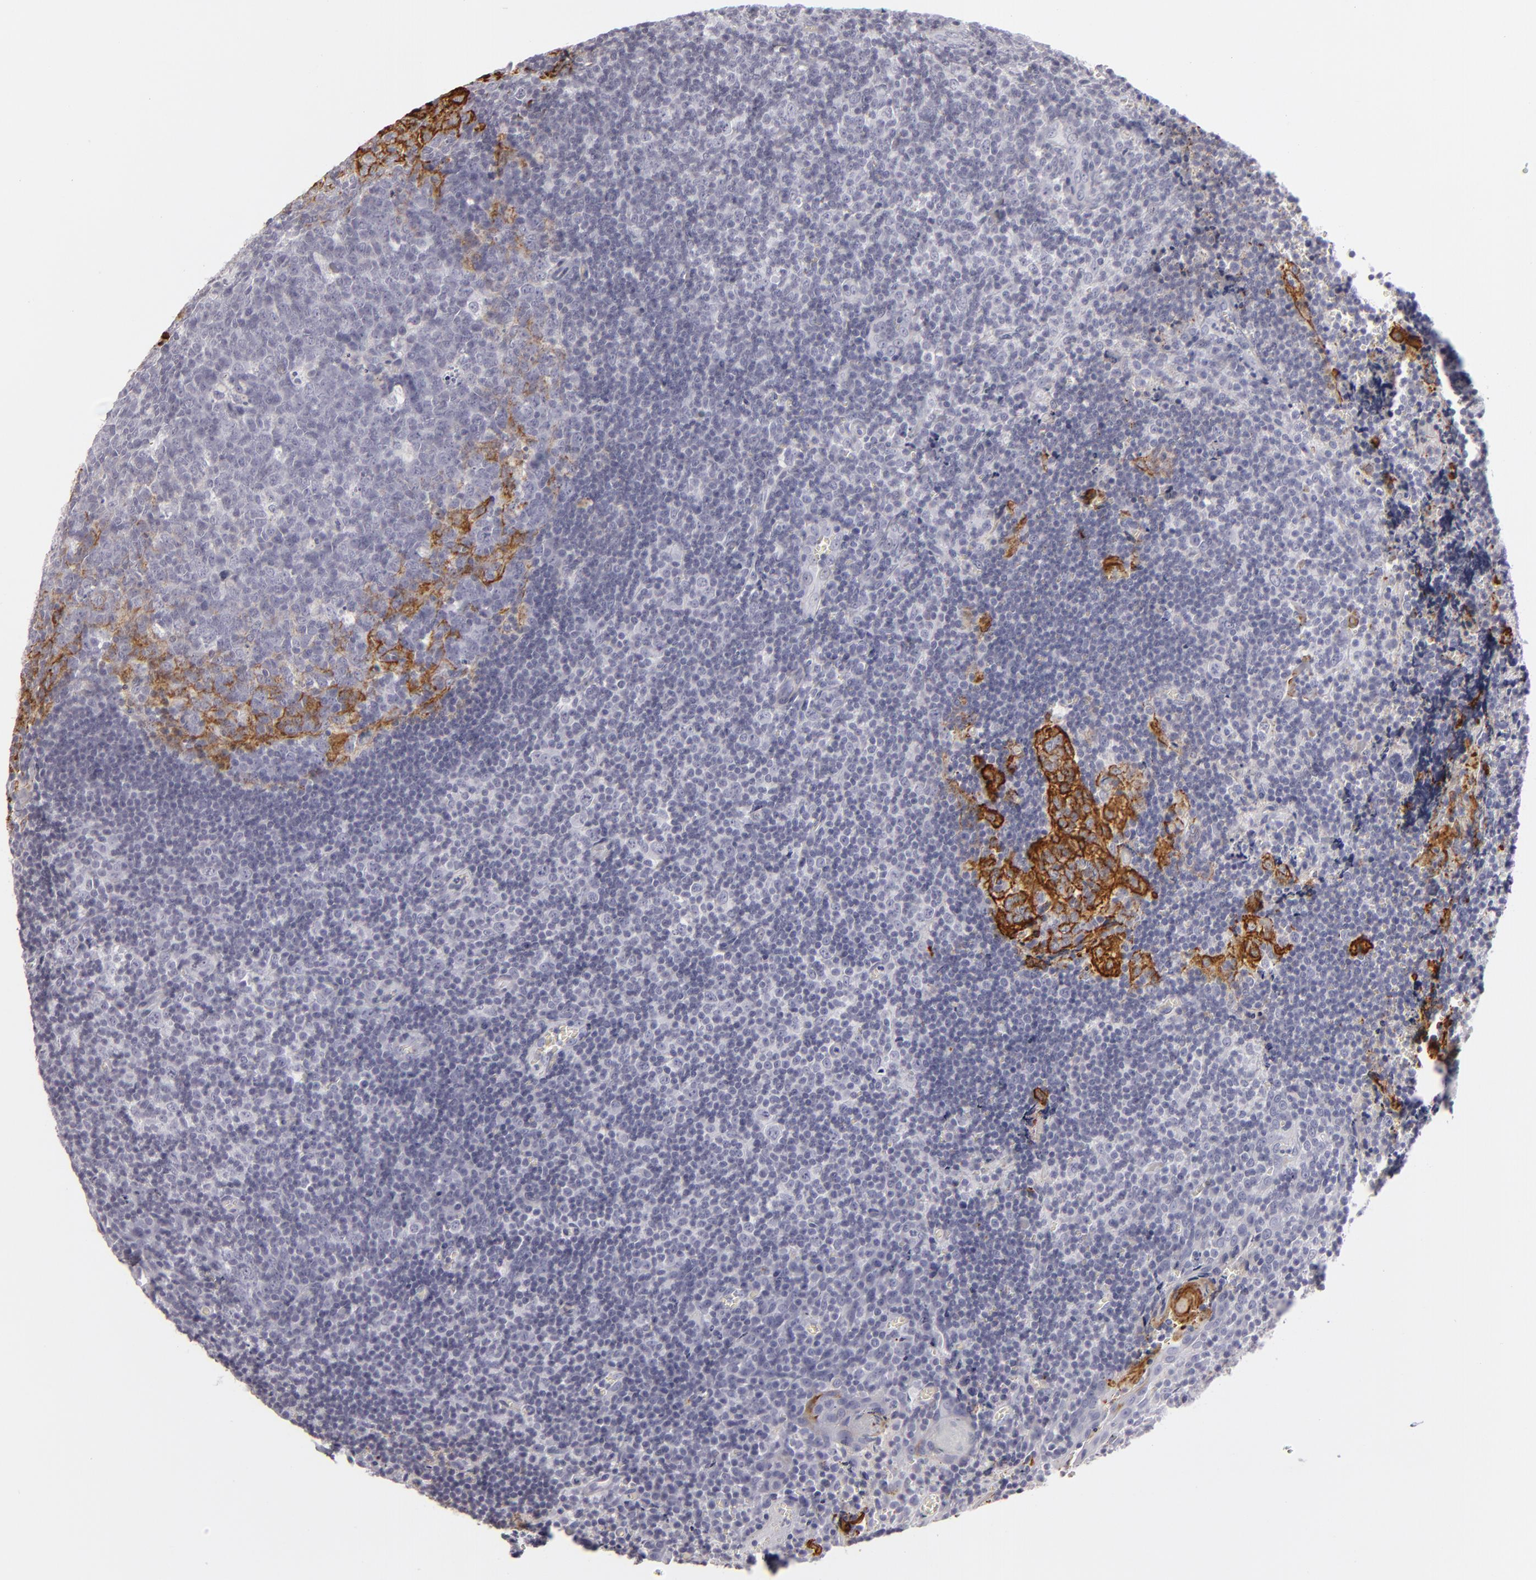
{"staining": {"intensity": "moderate", "quantity": "25%-75%", "location": "cytoplasmic/membranous"}, "tissue": "tonsil", "cell_type": "Germinal center cells", "image_type": "normal", "snomed": [{"axis": "morphology", "description": "Normal tissue, NOS"}, {"axis": "topography", "description": "Tonsil"}], "caption": "Tonsil stained with a brown dye demonstrates moderate cytoplasmic/membranous positive staining in about 25%-75% of germinal center cells.", "gene": "C9", "patient": {"sex": "male", "age": 20}}